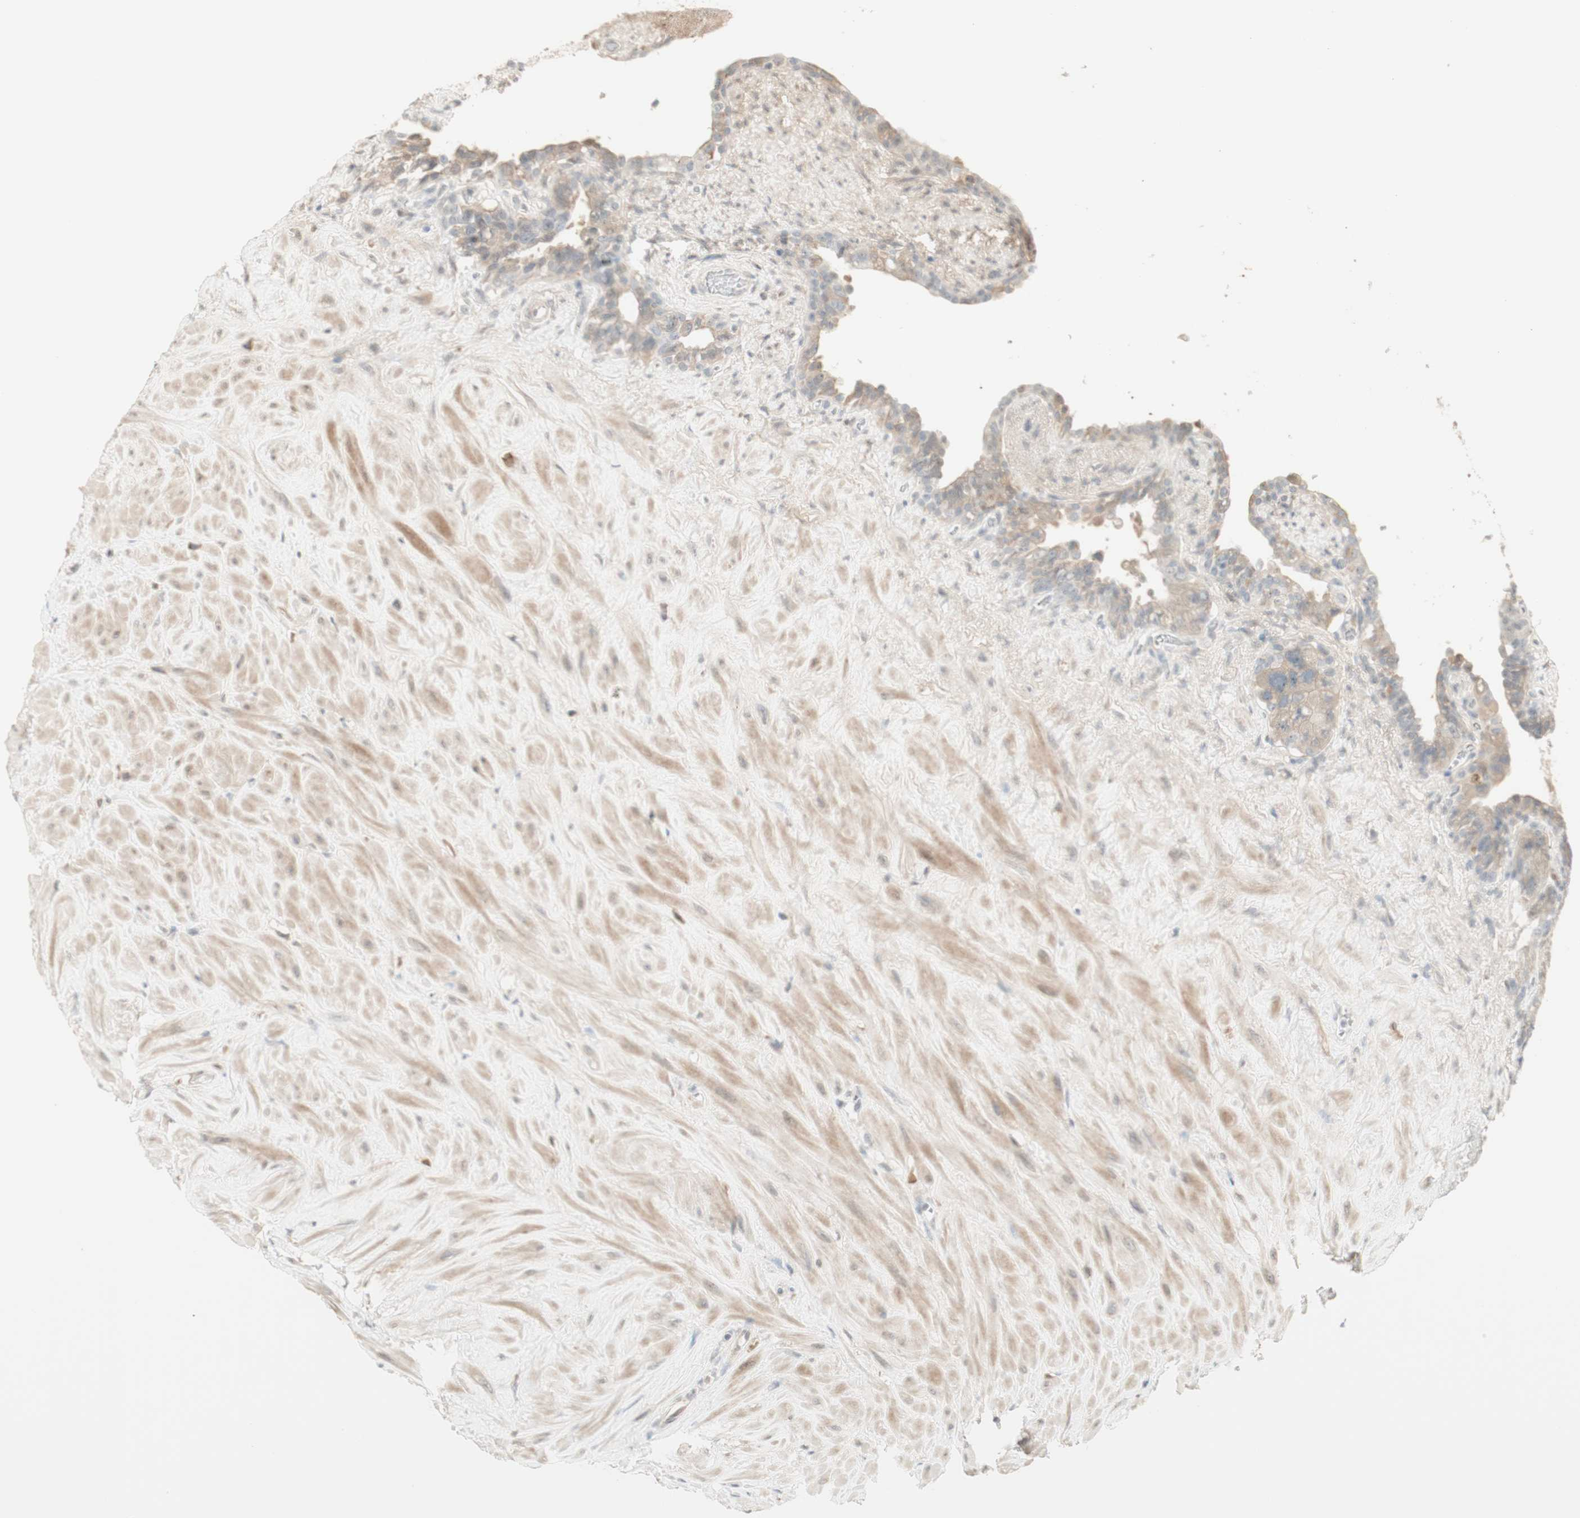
{"staining": {"intensity": "weak", "quantity": ">75%", "location": "cytoplasmic/membranous"}, "tissue": "seminal vesicle", "cell_type": "Glandular cells", "image_type": "normal", "snomed": [{"axis": "morphology", "description": "Normal tissue, NOS"}, {"axis": "topography", "description": "Seminal veicle"}], "caption": "The image demonstrates a brown stain indicating the presence of a protein in the cytoplasmic/membranous of glandular cells in seminal vesicle.", "gene": "PLCD4", "patient": {"sex": "male", "age": 63}}